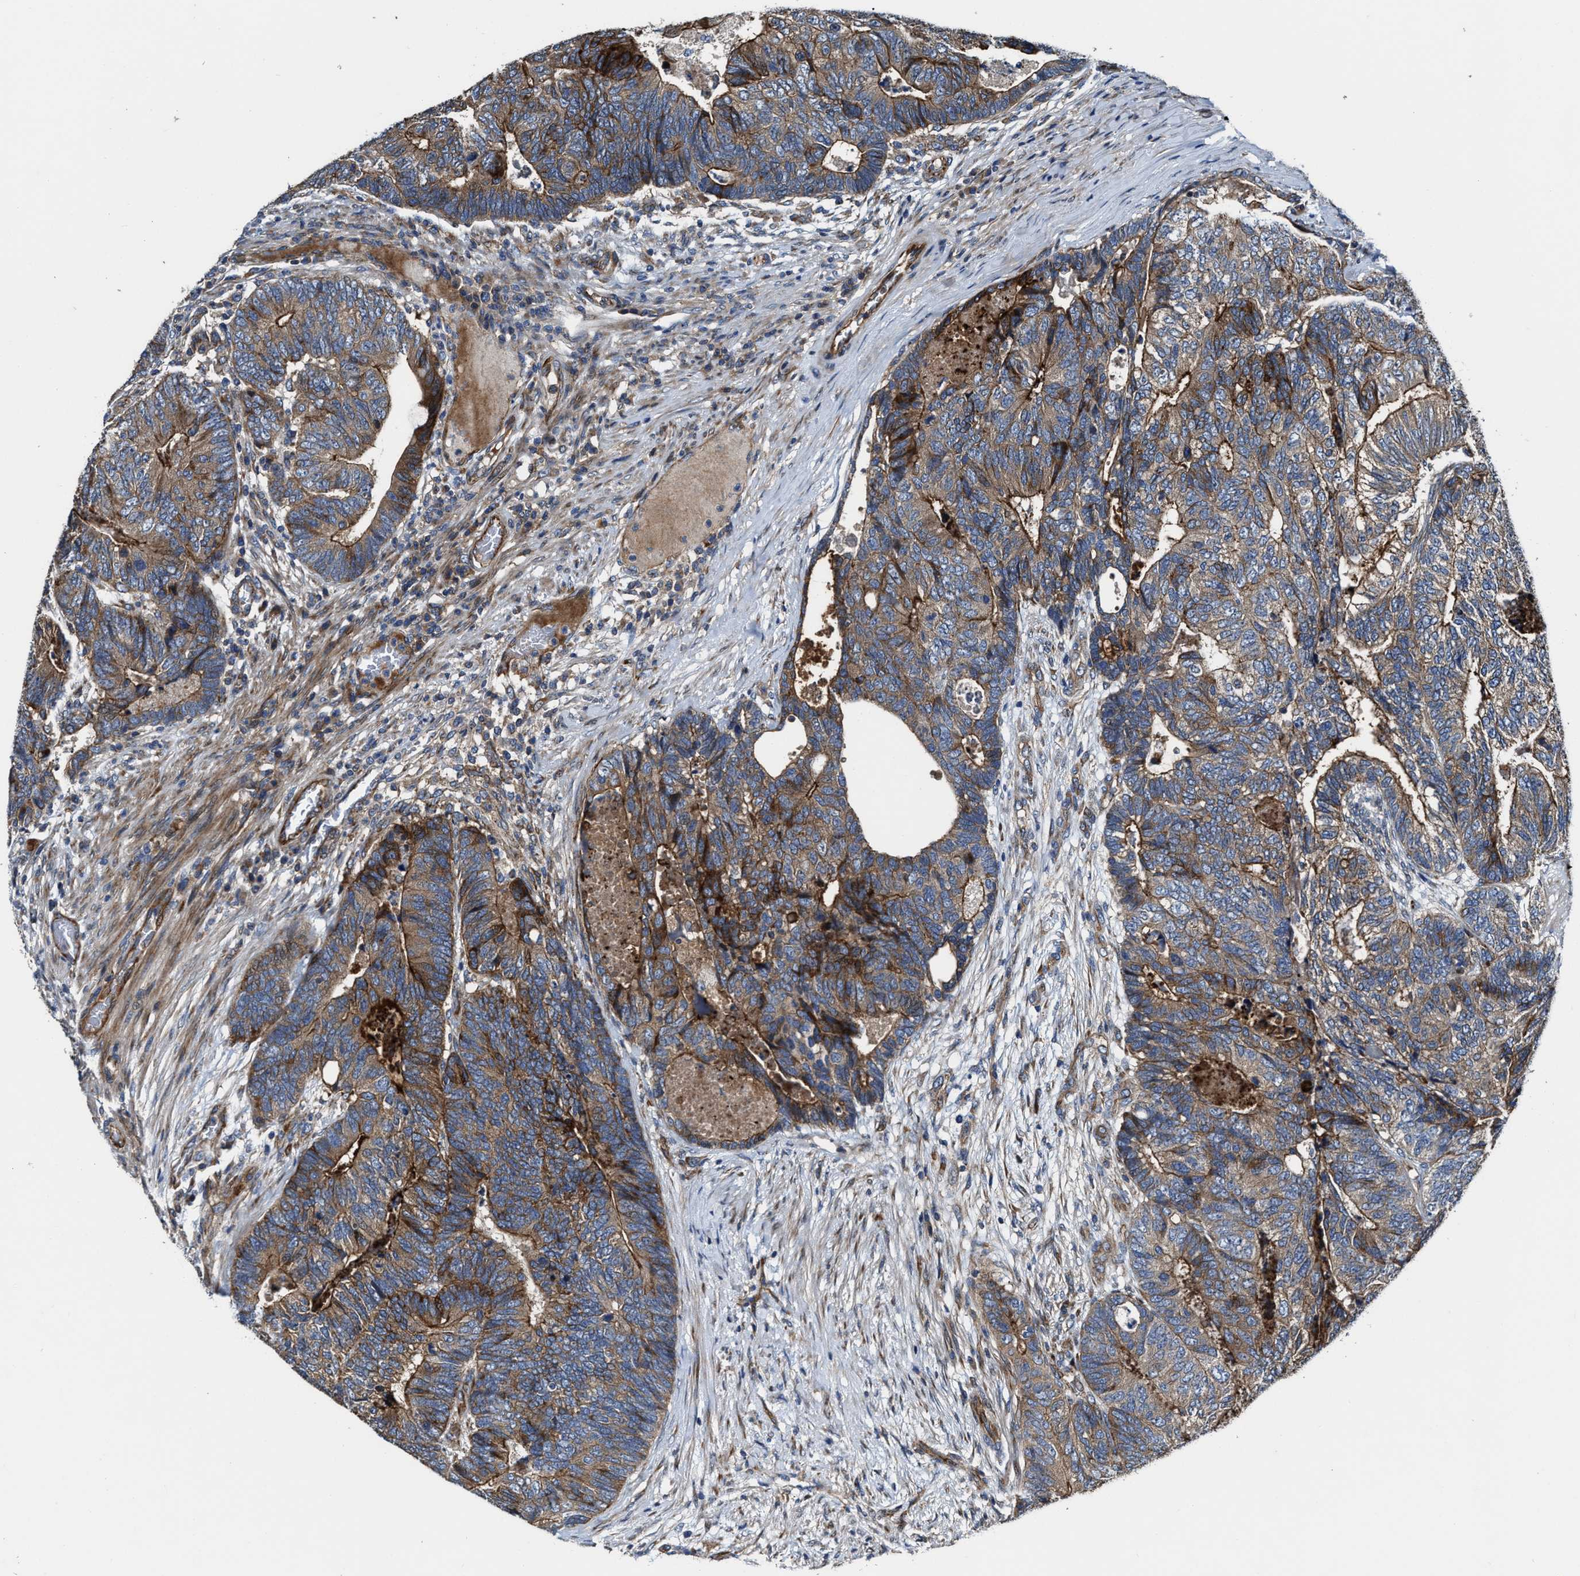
{"staining": {"intensity": "moderate", "quantity": ">75%", "location": "cytoplasmic/membranous"}, "tissue": "colorectal cancer", "cell_type": "Tumor cells", "image_type": "cancer", "snomed": [{"axis": "morphology", "description": "Adenocarcinoma, NOS"}, {"axis": "topography", "description": "Colon"}], "caption": "This micrograph exhibits adenocarcinoma (colorectal) stained with IHC to label a protein in brown. The cytoplasmic/membranous of tumor cells show moderate positivity for the protein. Nuclei are counter-stained blue.", "gene": "PTAR1", "patient": {"sex": "female", "age": 67}}